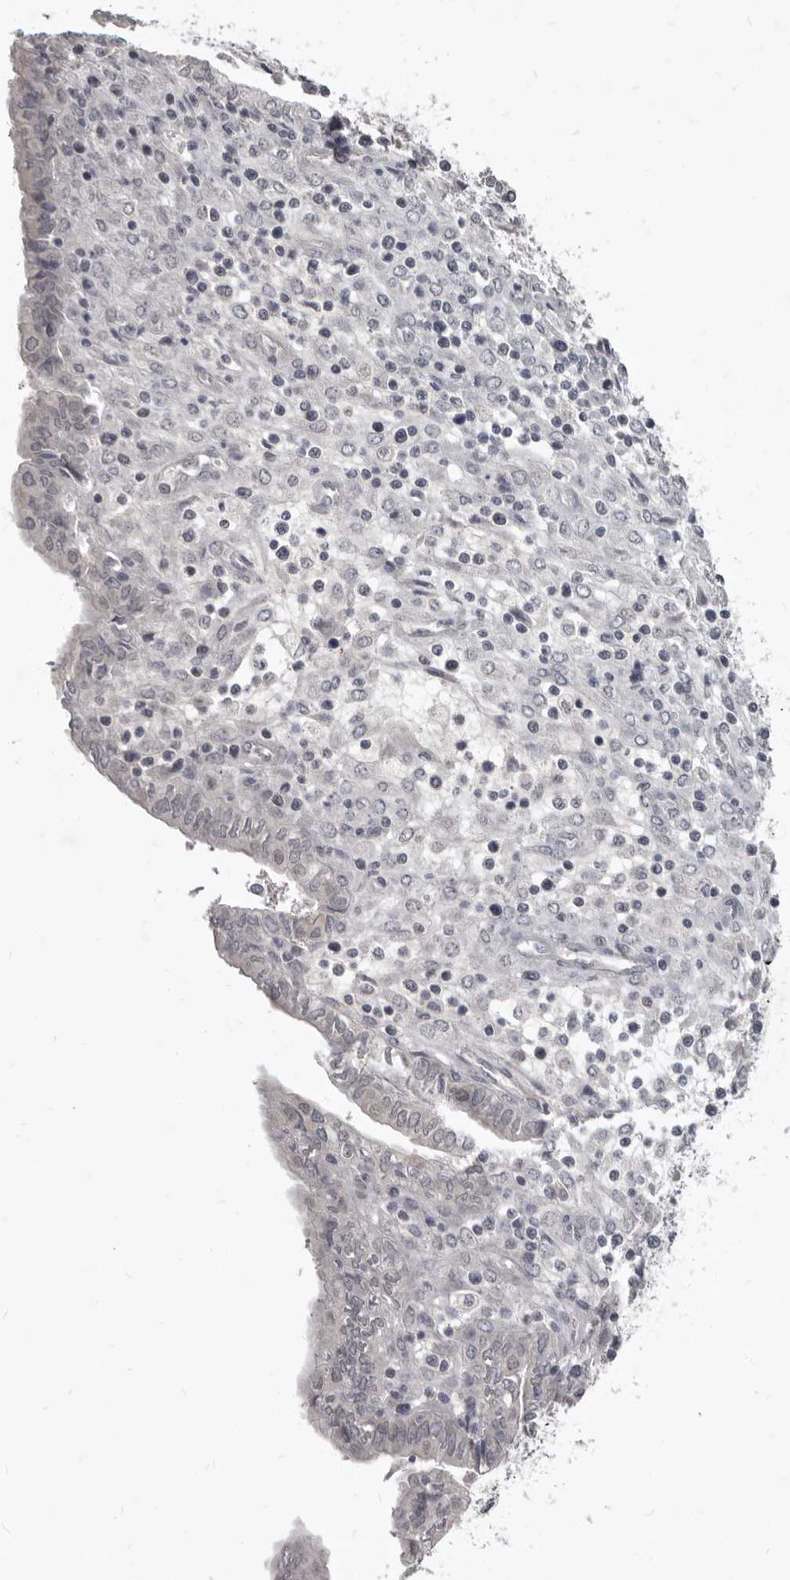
{"staining": {"intensity": "negative", "quantity": "none", "location": "none"}, "tissue": "endometrial cancer", "cell_type": "Tumor cells", "image_type": "cancer", "snomed": [{"axis": "morphology", "description": "Normal tissue, NOS"}, {"axis": "morphology", "description": "Adenocarcinoma, NOS"}, {"axis": "topography", "description": "Endometrium"}], "caption": "The image exhibits no significant staining in tumor cells of endometrial cancer.", "gene": "SULT1E1", "patient": {"sex": "female", "age": 53}}